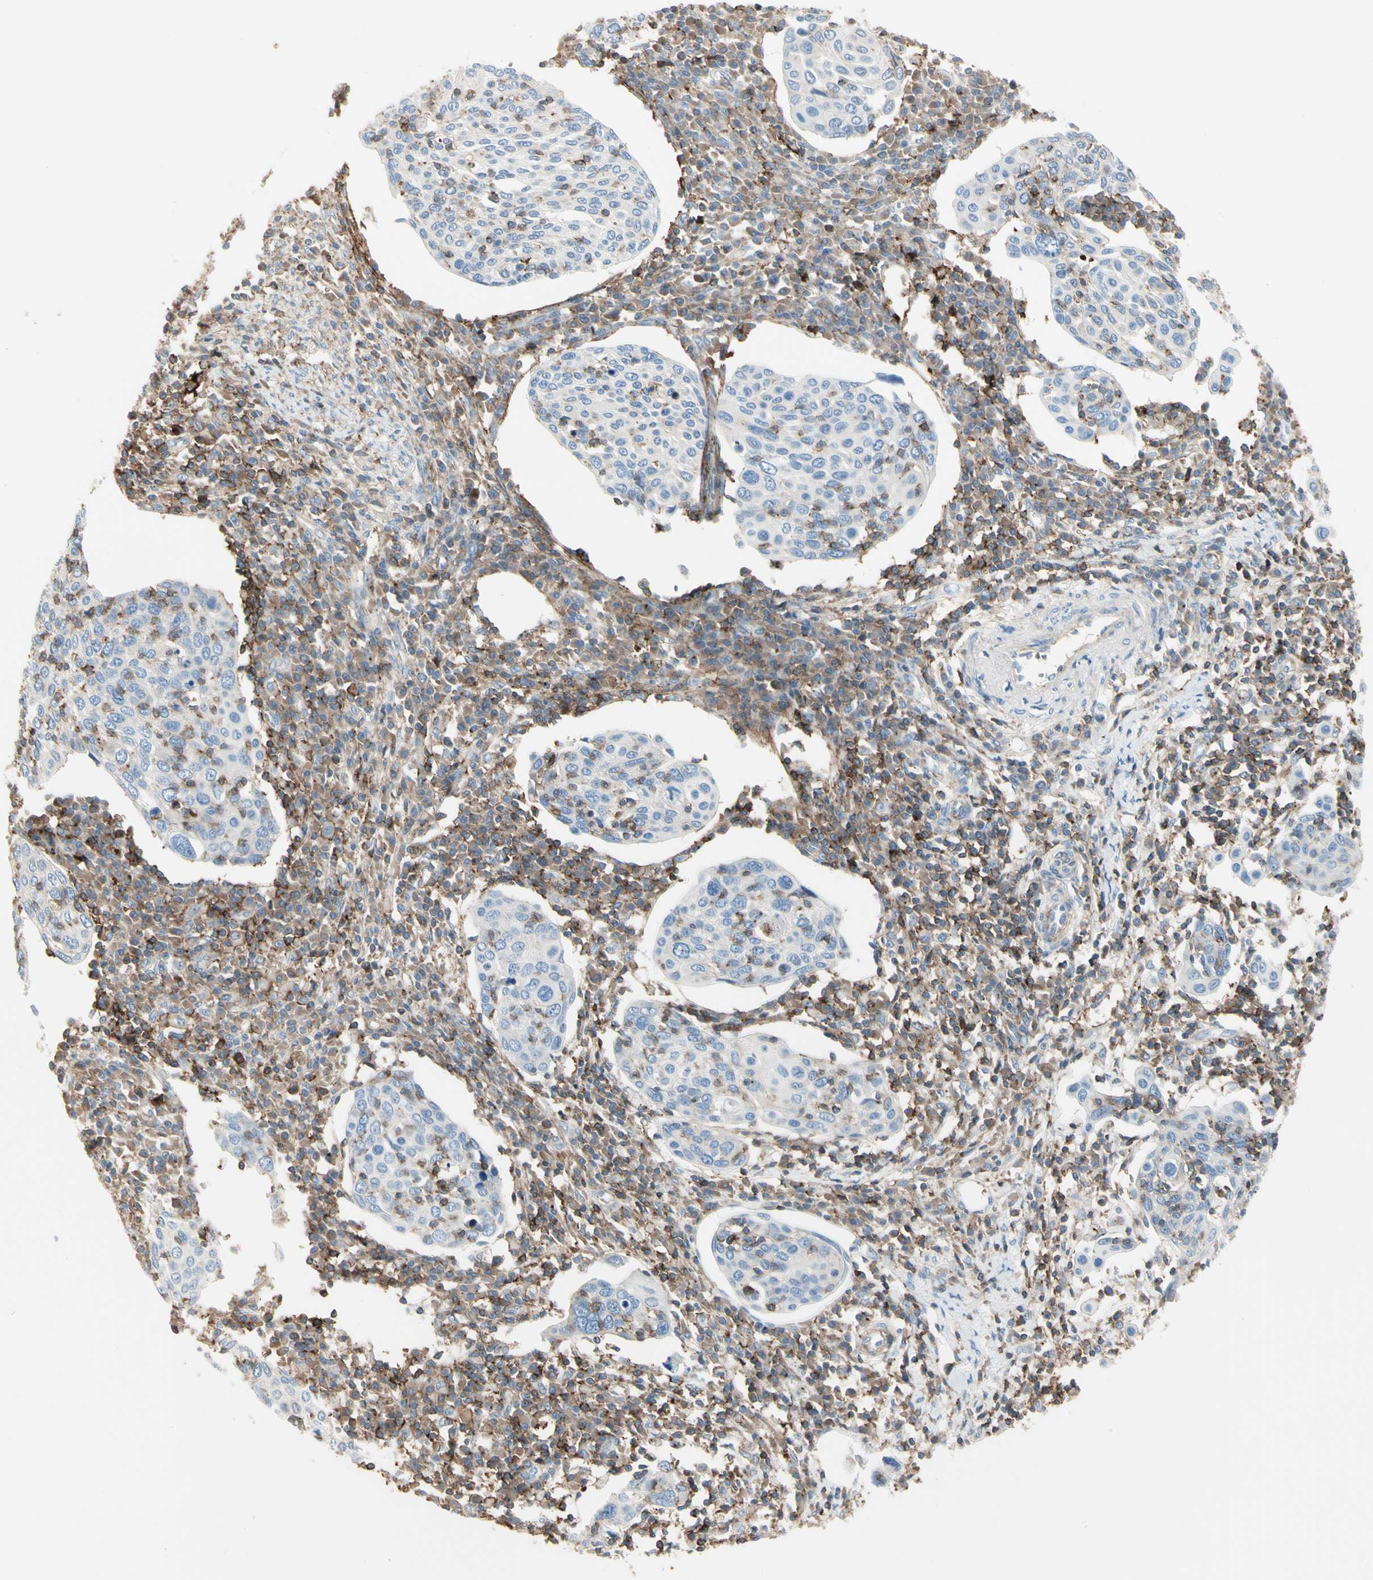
{"staining": {"intensity": "moderate", "quantity": "<25%", "location": "cytoplasmic/membranous"}, "tissue": "cervical cancer", "cell_type": "Tumor cells", "image_type": "cancer", "snomed": [{"axis": "morphology", "description": "Squamous cell carcinoma, NOS"}, {"axis": "topography", "description": "Cervix"}], "caption": "Moderate cytoplasmic/membranous staining for a protein is identified in about <25% of tumor cells of cervical squamous cell carcinoma using immunohistochemistry.", "gene": "CLEC2B", "patient": {"sex": "female", "age": 40}}